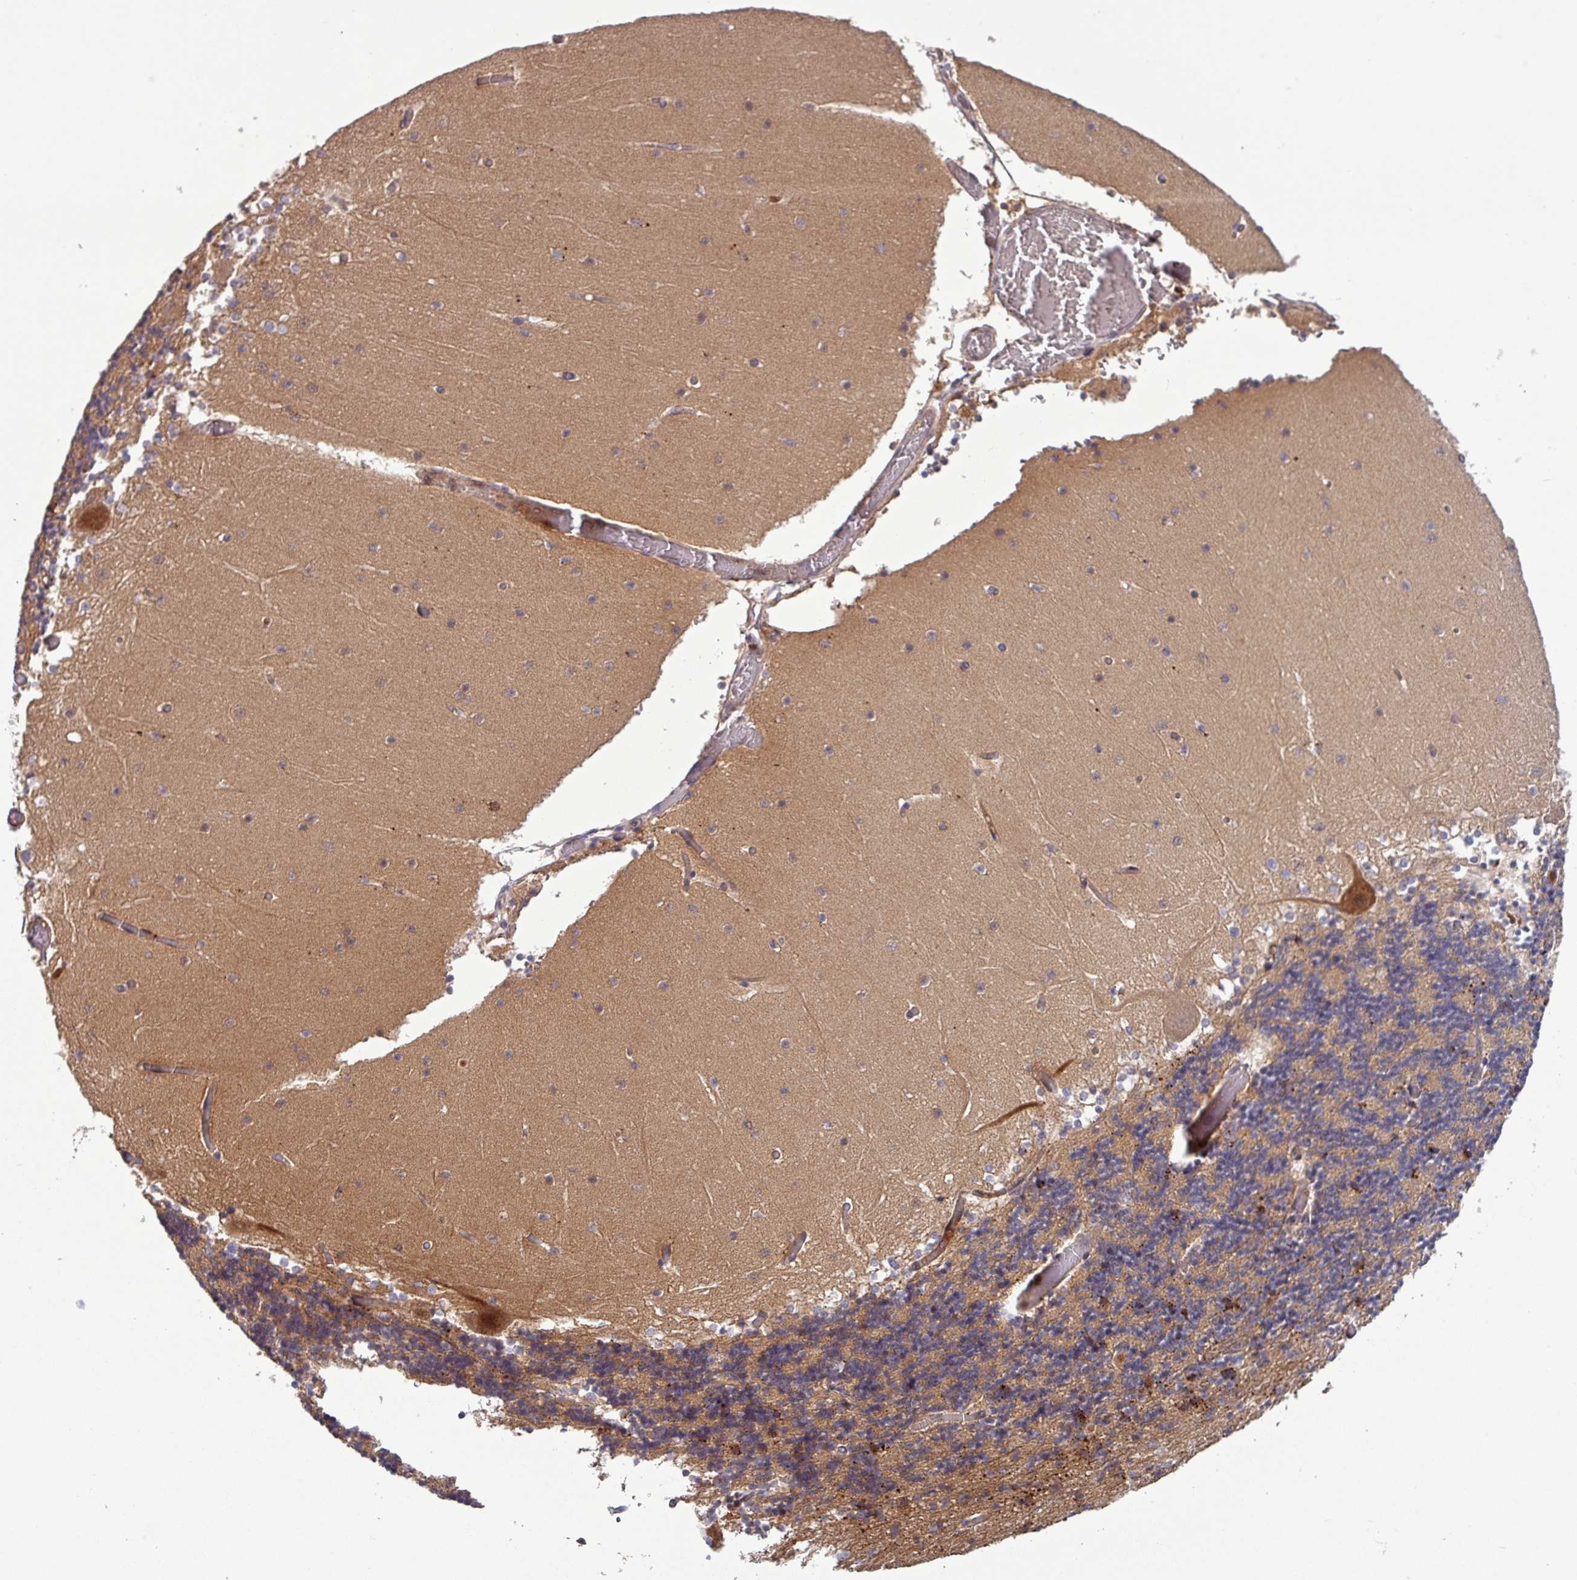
{"staining": {"intensity": "moderate", "quantity": "25%-75%", "location": "cytoplasmic/membranous"}, "tissue": "cerebellum", "cell_type": "Cells in granular layer", "image_type": "normal", "snomed": [{"axis": "morphology", "description": "Normal tissue, NOS"}, {"axis": "topography", "description": "Cerebellum"}], "caption": "Immunohistochemical staining of benign cerebellum reveals medium levels of moderate cytoplasmic/membranous positivity in about 25%-75% of cells in granular layer.", "gene": "PUS1", "patient": {"sex": "female", "age": 28}}